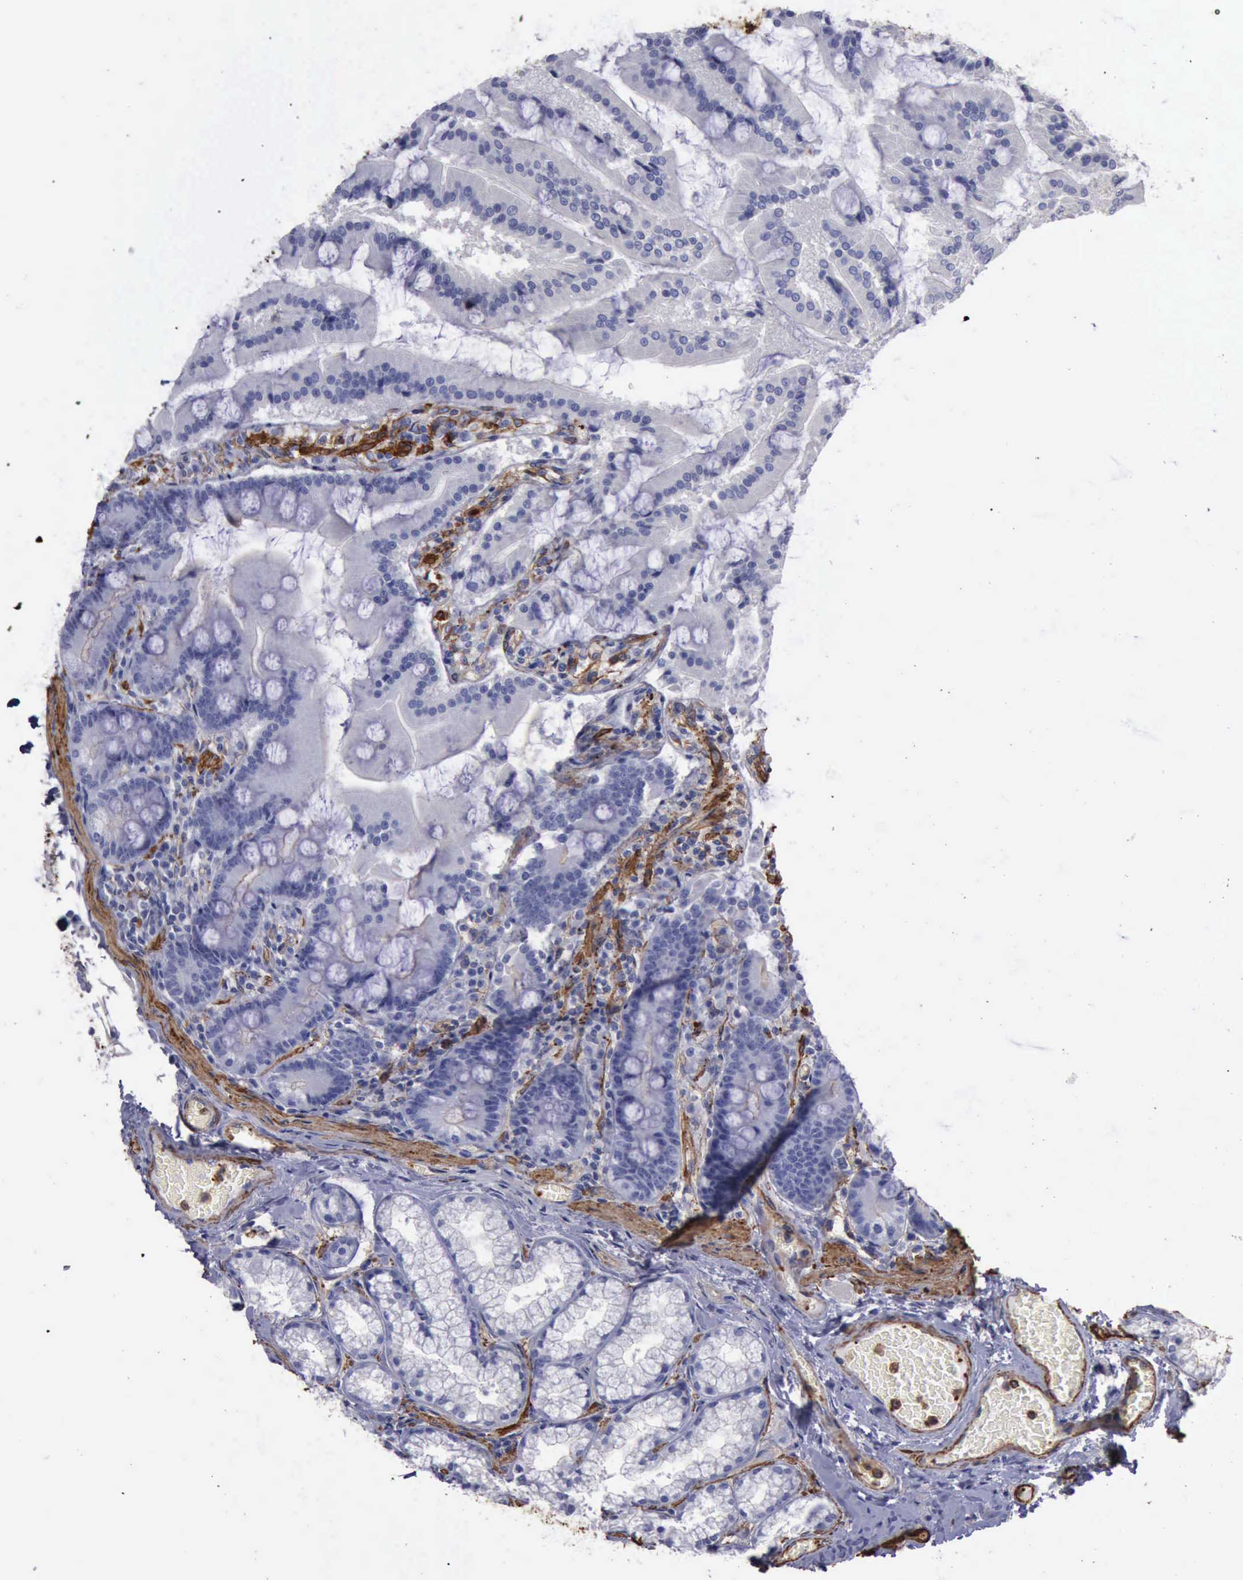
{"staining": {"intensity": "negative", "quantity": "none", "location": "none"}, "tissue": "duodenum", "cell_type": "Glandular cells", "image_type": "normal", "snomed": [{"axis": "morphology", "description": "Normal tissue, NOS"}, {"axis": "topography", "description": "Duodenum"}], "caption": "IHC photomicrograph of normal duodenum: duodenum stained with DAB reveals no significant protein expression in glandular cells.", "gene": "FLNA", "patient": {"sex": "female", "age": 64}}